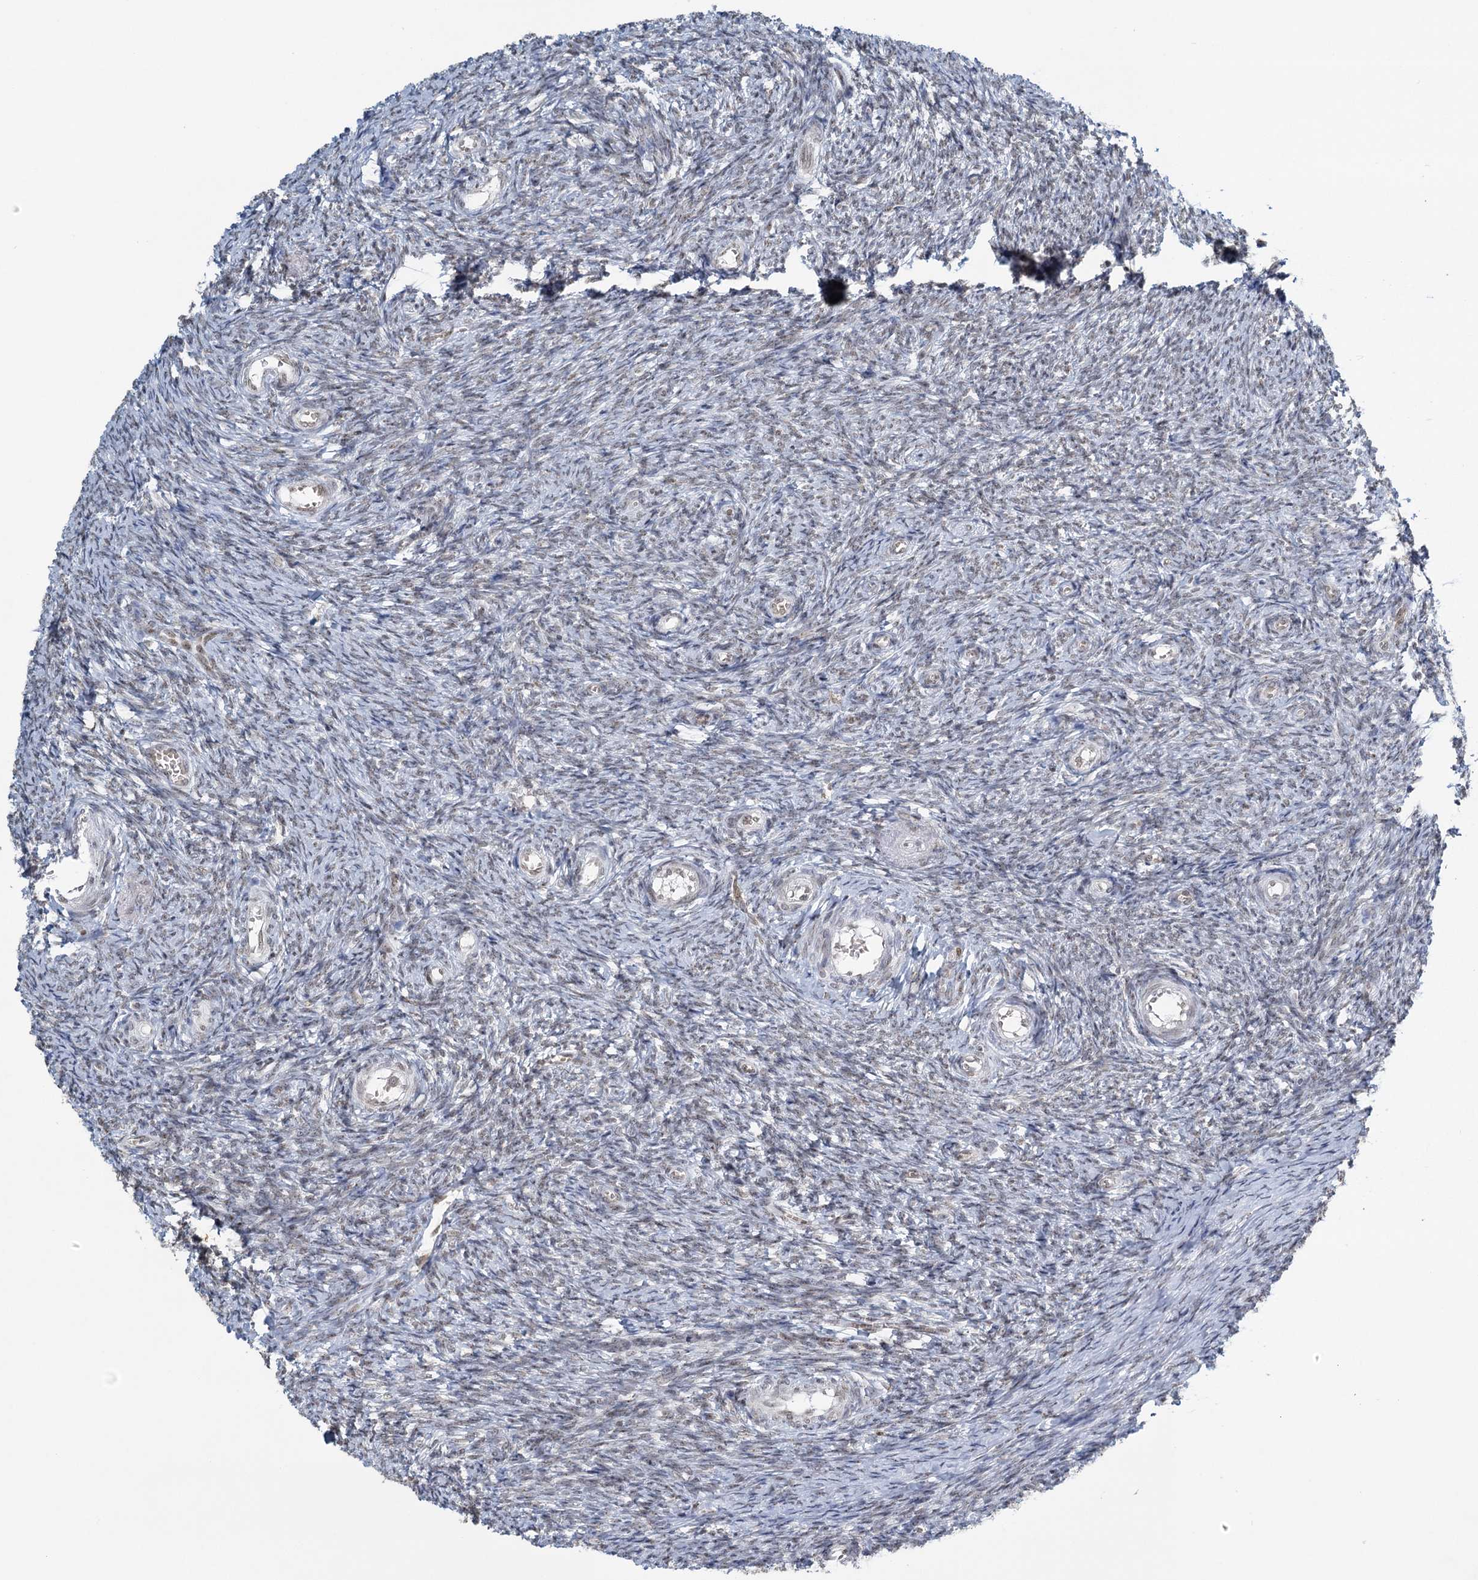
{"staining": {"intensity": "moderate", "quantity": ">75%", "location": "cytoplasmic/membranous,nuclear"}, "tissue": "ovary", "cell_type": "Follicle cells", "image_type": "normal", "snomed": [{"axis": "morphology", "description": "Normal tissue, NOS"}, {"axis": "topography", "description": "Ovary"}], "caption": "Human ovary stained for a protein (brown) displays moderate cytoplasmic/membranous,nuclear positive positivity in about >75% of follicle cells.", "gene": "TREX1", "patient": {"sex": "female", "age": 44}}